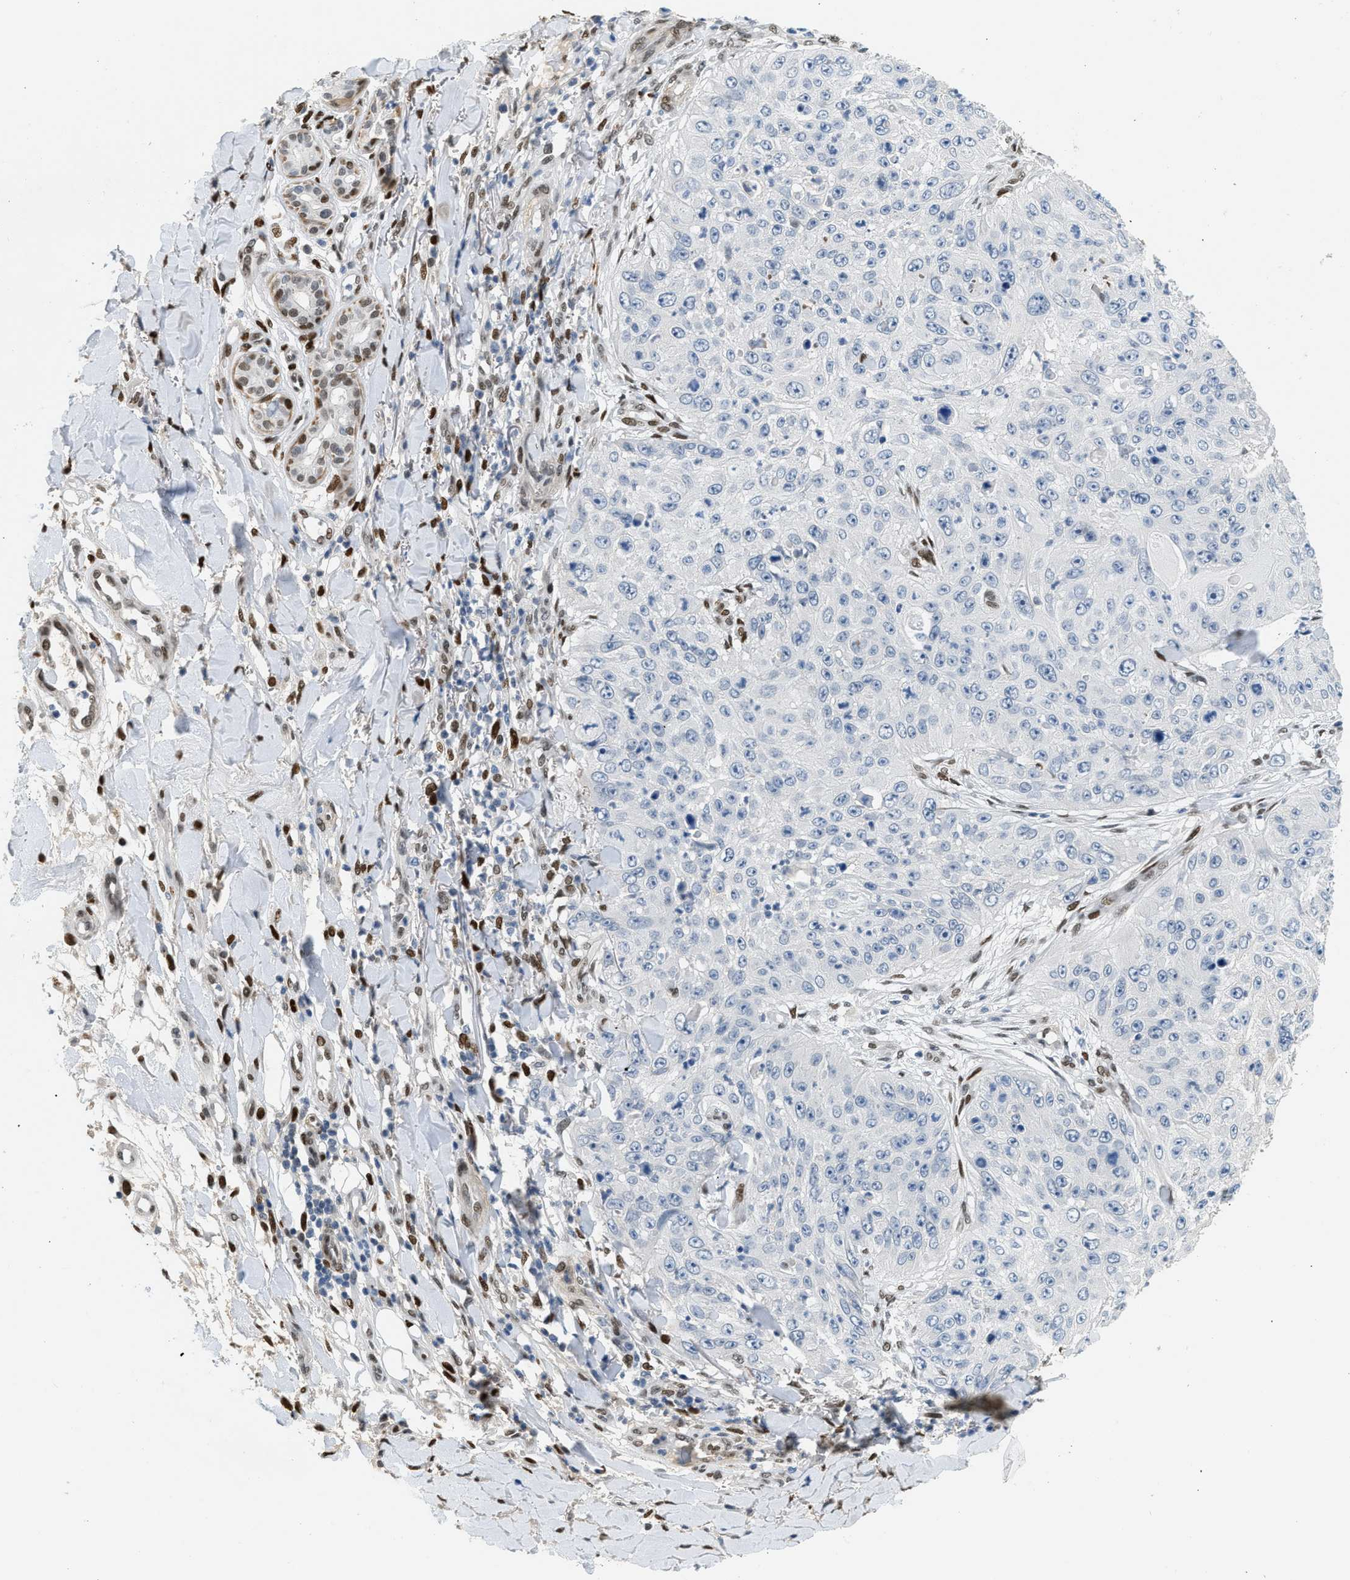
{"staining": {"intensity": "negative", "quantity": "none", "location": "none"}, "tissue": "skin cancer", "cell_type": "Tumor cells", "image_type": "cancer", "snomed": [{"axis": "morphology", "description": "Squamous cell carcinoma, NOS"}, {"axis": "topography", "description": "Skin"}], "caption": "IHC of human skin cancer (squamous cell carcinoma) displays no expression in tumor cells.", "gene": "ZBTB20", "patient": {"sex": "female", "age": 80}}